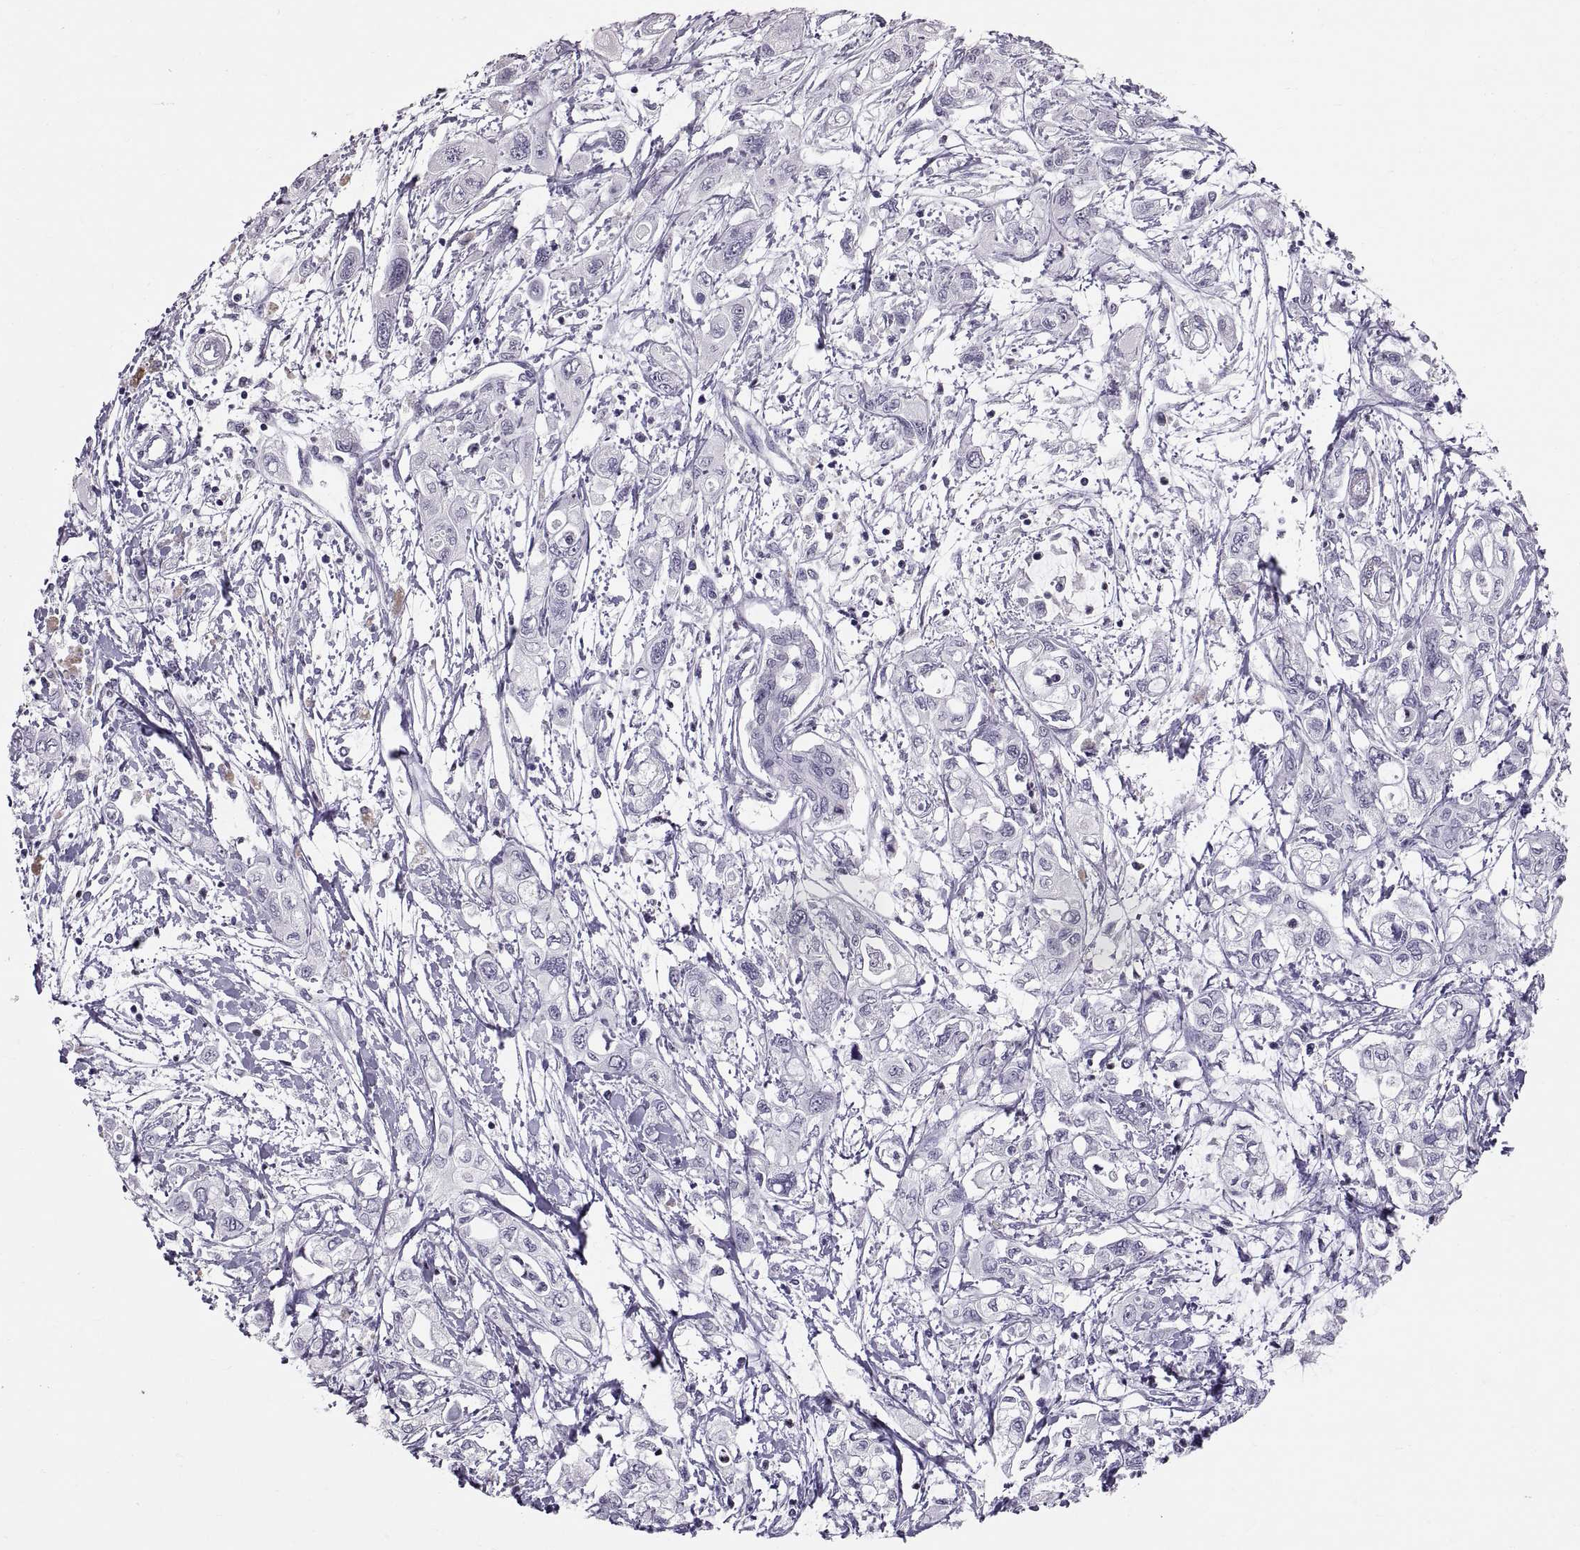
{"staining": {"intensity": "negative", "quantity": "none", "location": "none"}, "tissue": "pancreatic cancer", "cell_type": "Tumor cells", "image_type": "cancer", "snomed": [{"axis": "morphology", "description": "Adenocarcinoma, NOS"}, {"axis": "topography", "description": "Pancreas"}], "caption": "Pancreatic adenocarcinoma stained for a protein using IHC reveals no expression tumor cells.", "gene": "SPACDR", "patient": {"sex": "male", "age": 54}}